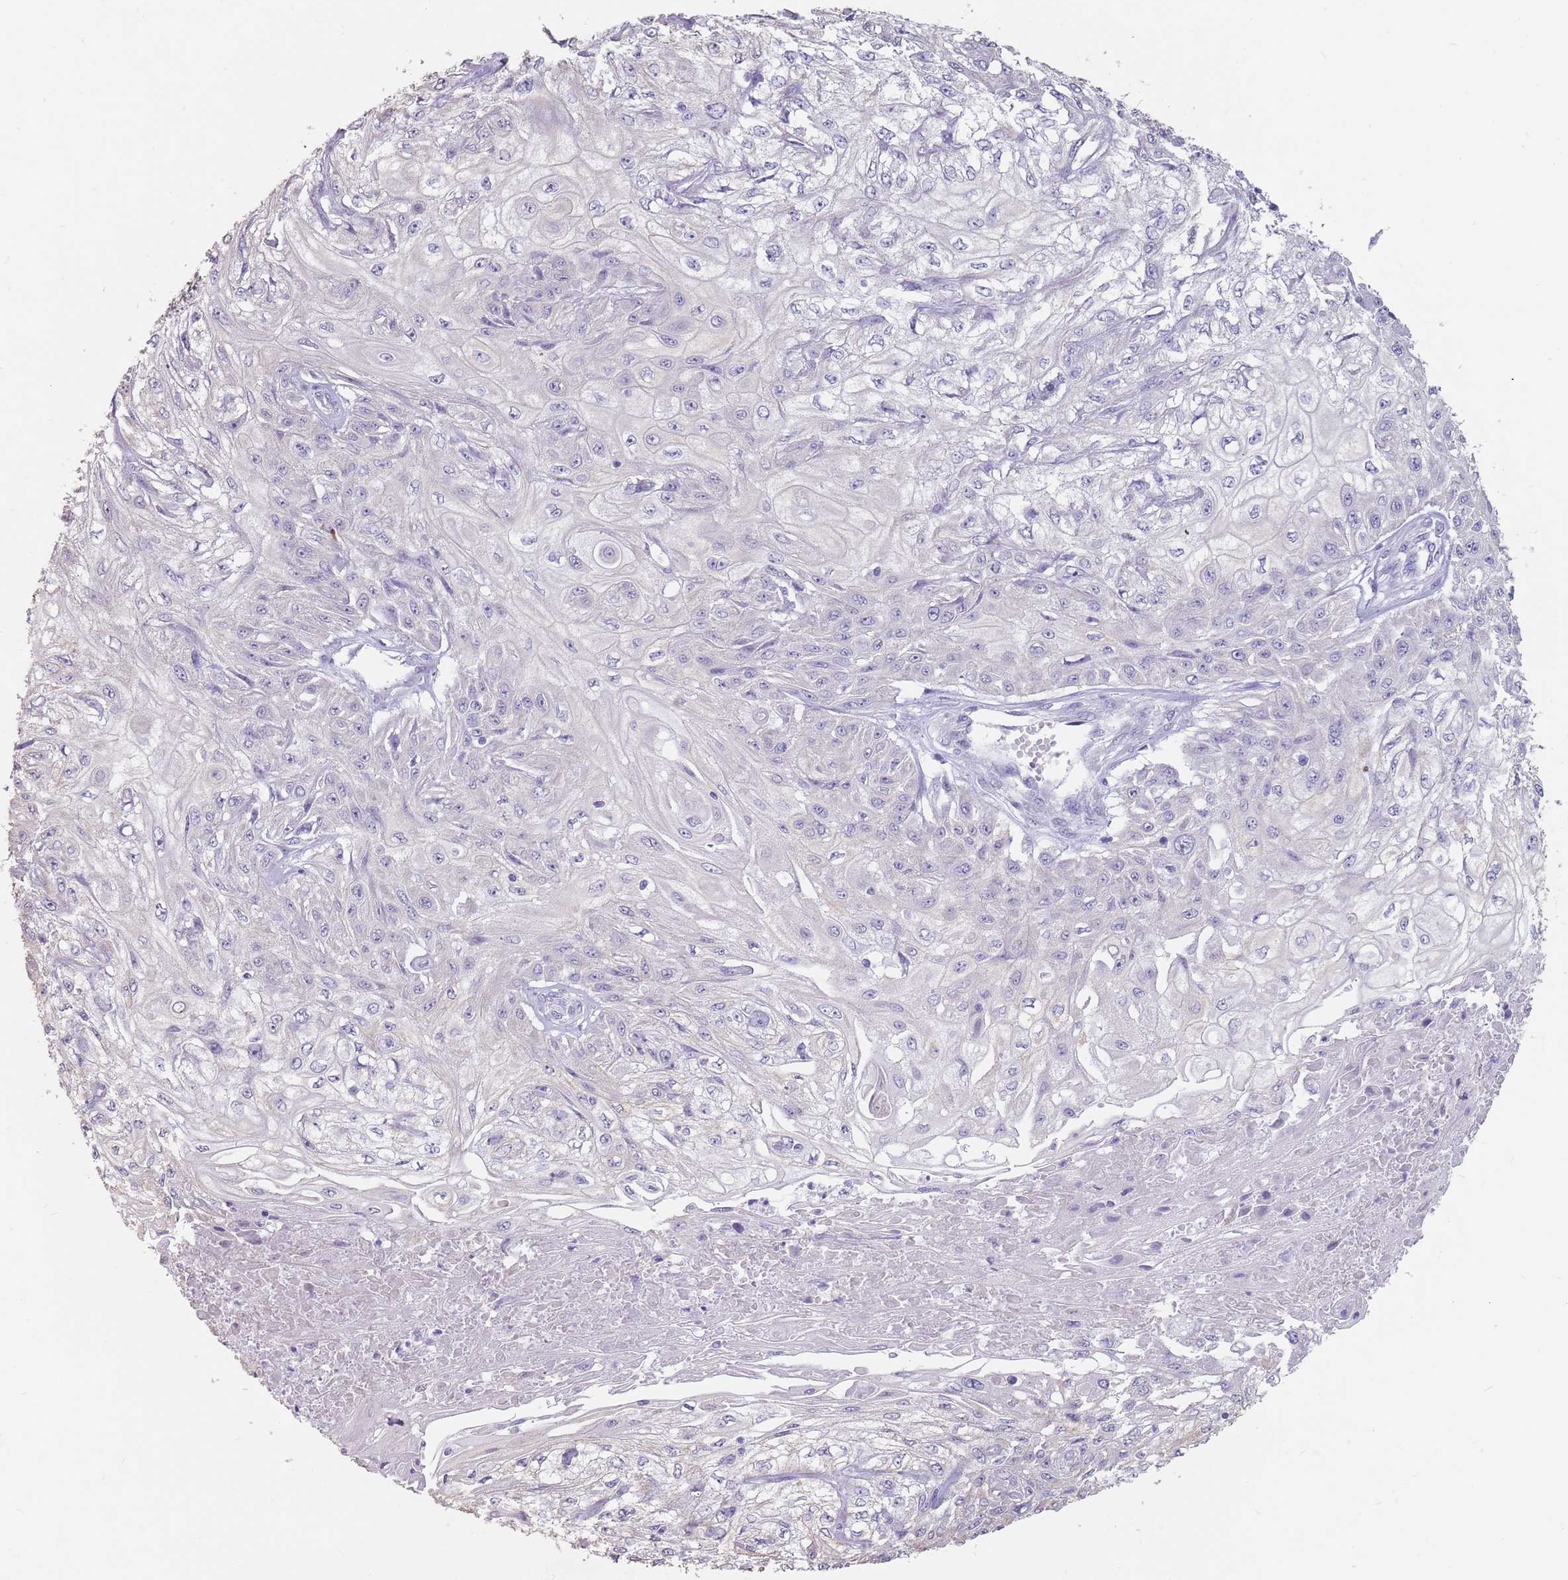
{"staining": {"intensity": "negative", "quantity": "none", "location": "none"}, "tissue": "skin cancer", "cell_type": "Tumor cells", "image_type": "cancer", "snomed": [{"axis": "morphology", "description": "Squamous cell carcinoma, NOS"}, {"axis": "morphology", "description": "Squamous cell carcinoma, metastatic, NOS"}, {"axis": "topography", "description": "Skin"}, {"axis": "topography", "description": "Lymph node"}], "caption": "High power microscopy photomicrograph of an IHC micrograph of skin metastatic squamous cell carcinoma, revealing no significant expression in tumor cells.", "gene": "STYK1", "patient": {"sex": "male", "age": 75}}